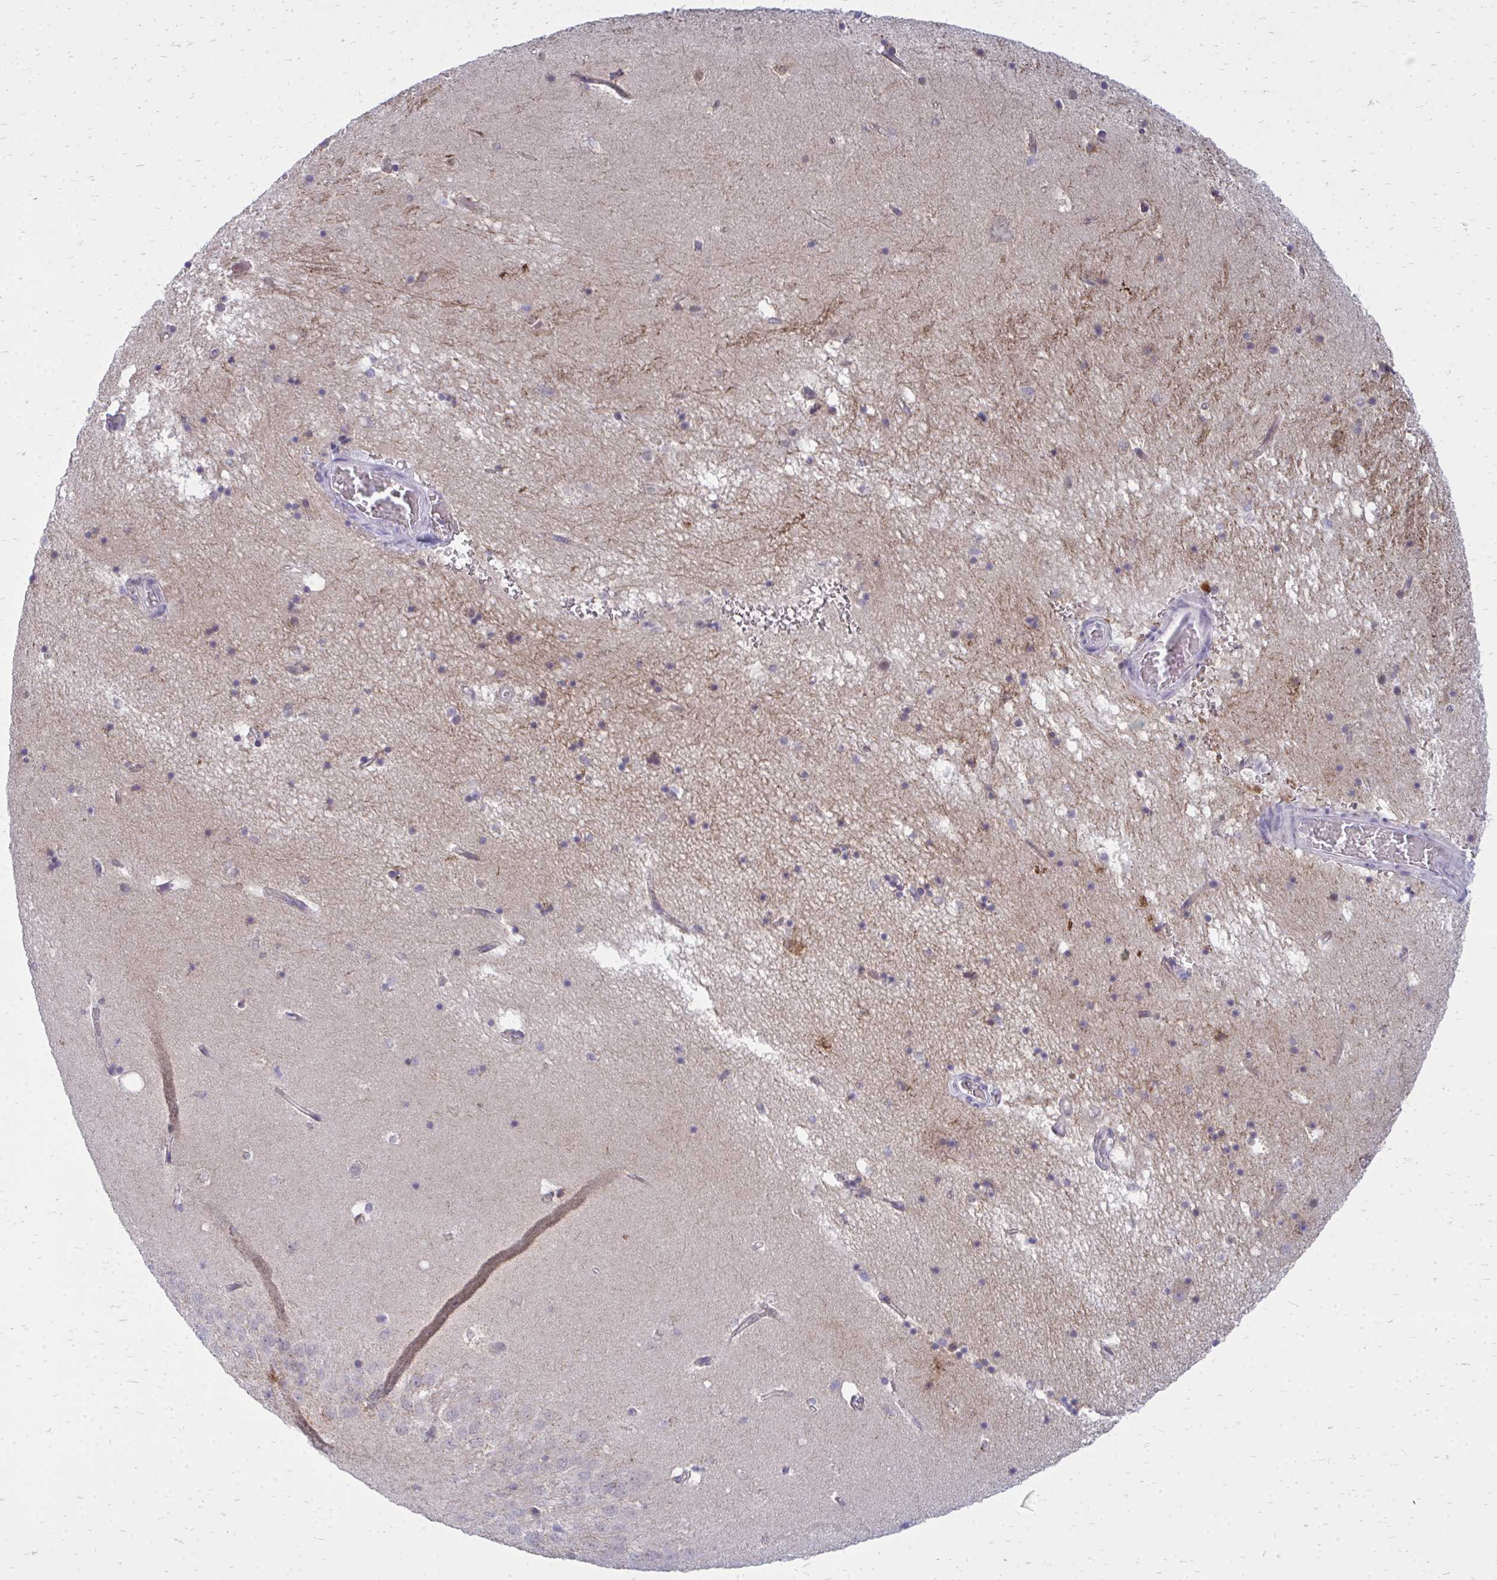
{"staining": {"intensity": "moderate", "quantity": "<25%", "location": "cytoplasmic/membranous"}, "tissue": "hippocampus", "cell_type": "Glial cells", "image_type": "normal", "snomed": [{"axis": "morphology", "description": "Normal tissue, NOS"}, {"axis": "topography", "description": "Hippocampus"}], "caption": "Moderate cytoplasmic/membranous positivity for a protein is present in approximately <25% of glial cells of normal hippocampus using immunohistochemistry.", "gene": "ACSL5", "patient": {"sex": "male", "age": 58}}